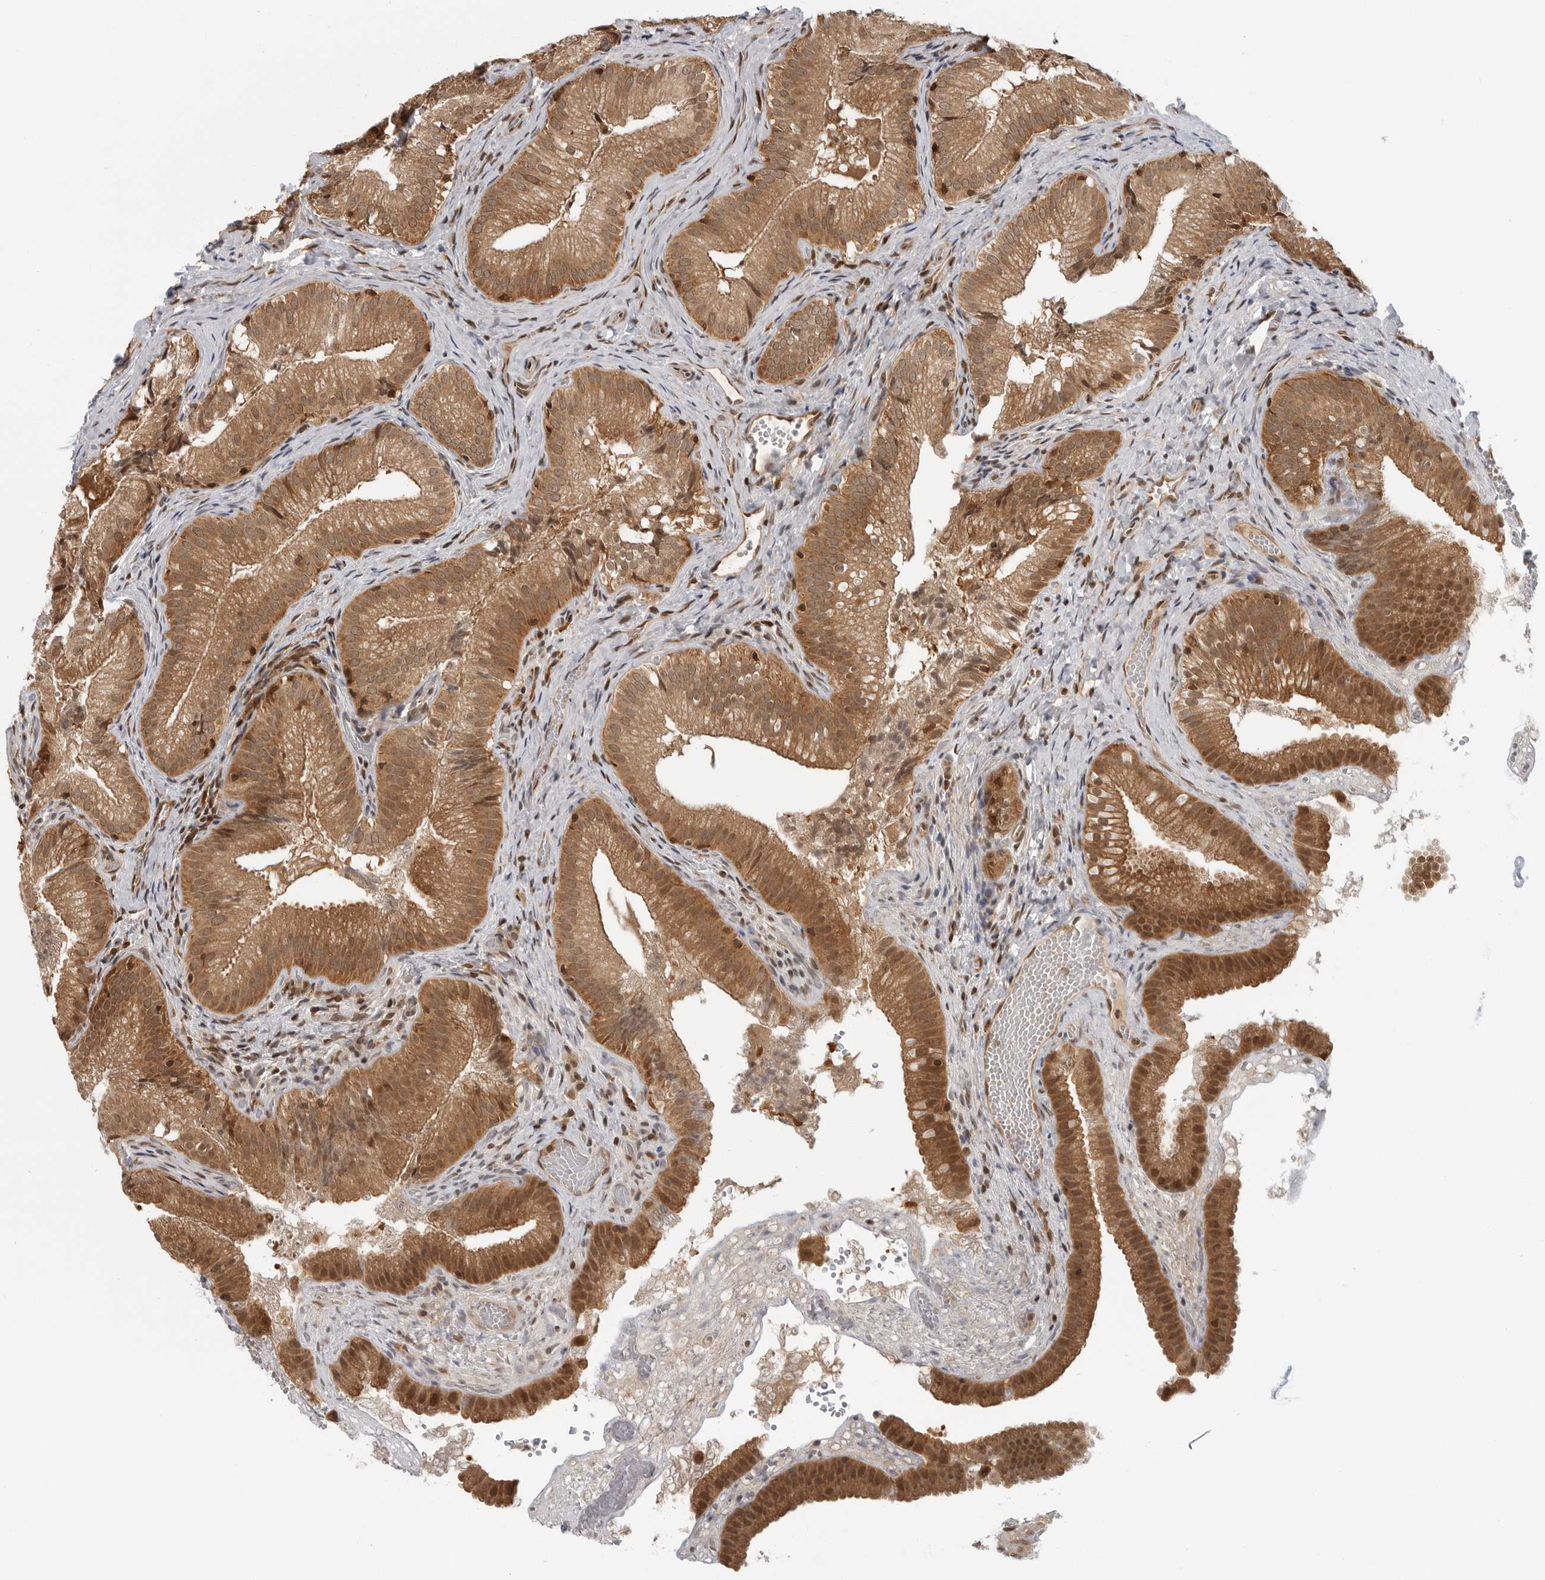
{"staining": {"intensity": "strong", "quantity": ">75%", "location": "cytoplasmic/membranous,nuclear"}, "tissue": "gallbladder", "cell_type": "Glandular cells", "image_type": "normal", "snomed": [{"axis": "morphology", "description": "Normal tissue, NOS"}, {"axis": "topography", "description": "Gallbladder"}], "caption": "Immunohistochemistry of normal human gallbladder displays high levels of strong cytoplasmic/membranous,nuclear positivity in approximately >75% of glandular cells. Ihc stains the protein of interest in brown and the nuclei are stained blue.", "gene": "SZRD1", "patient": {"sex": "female", "age": 30}}